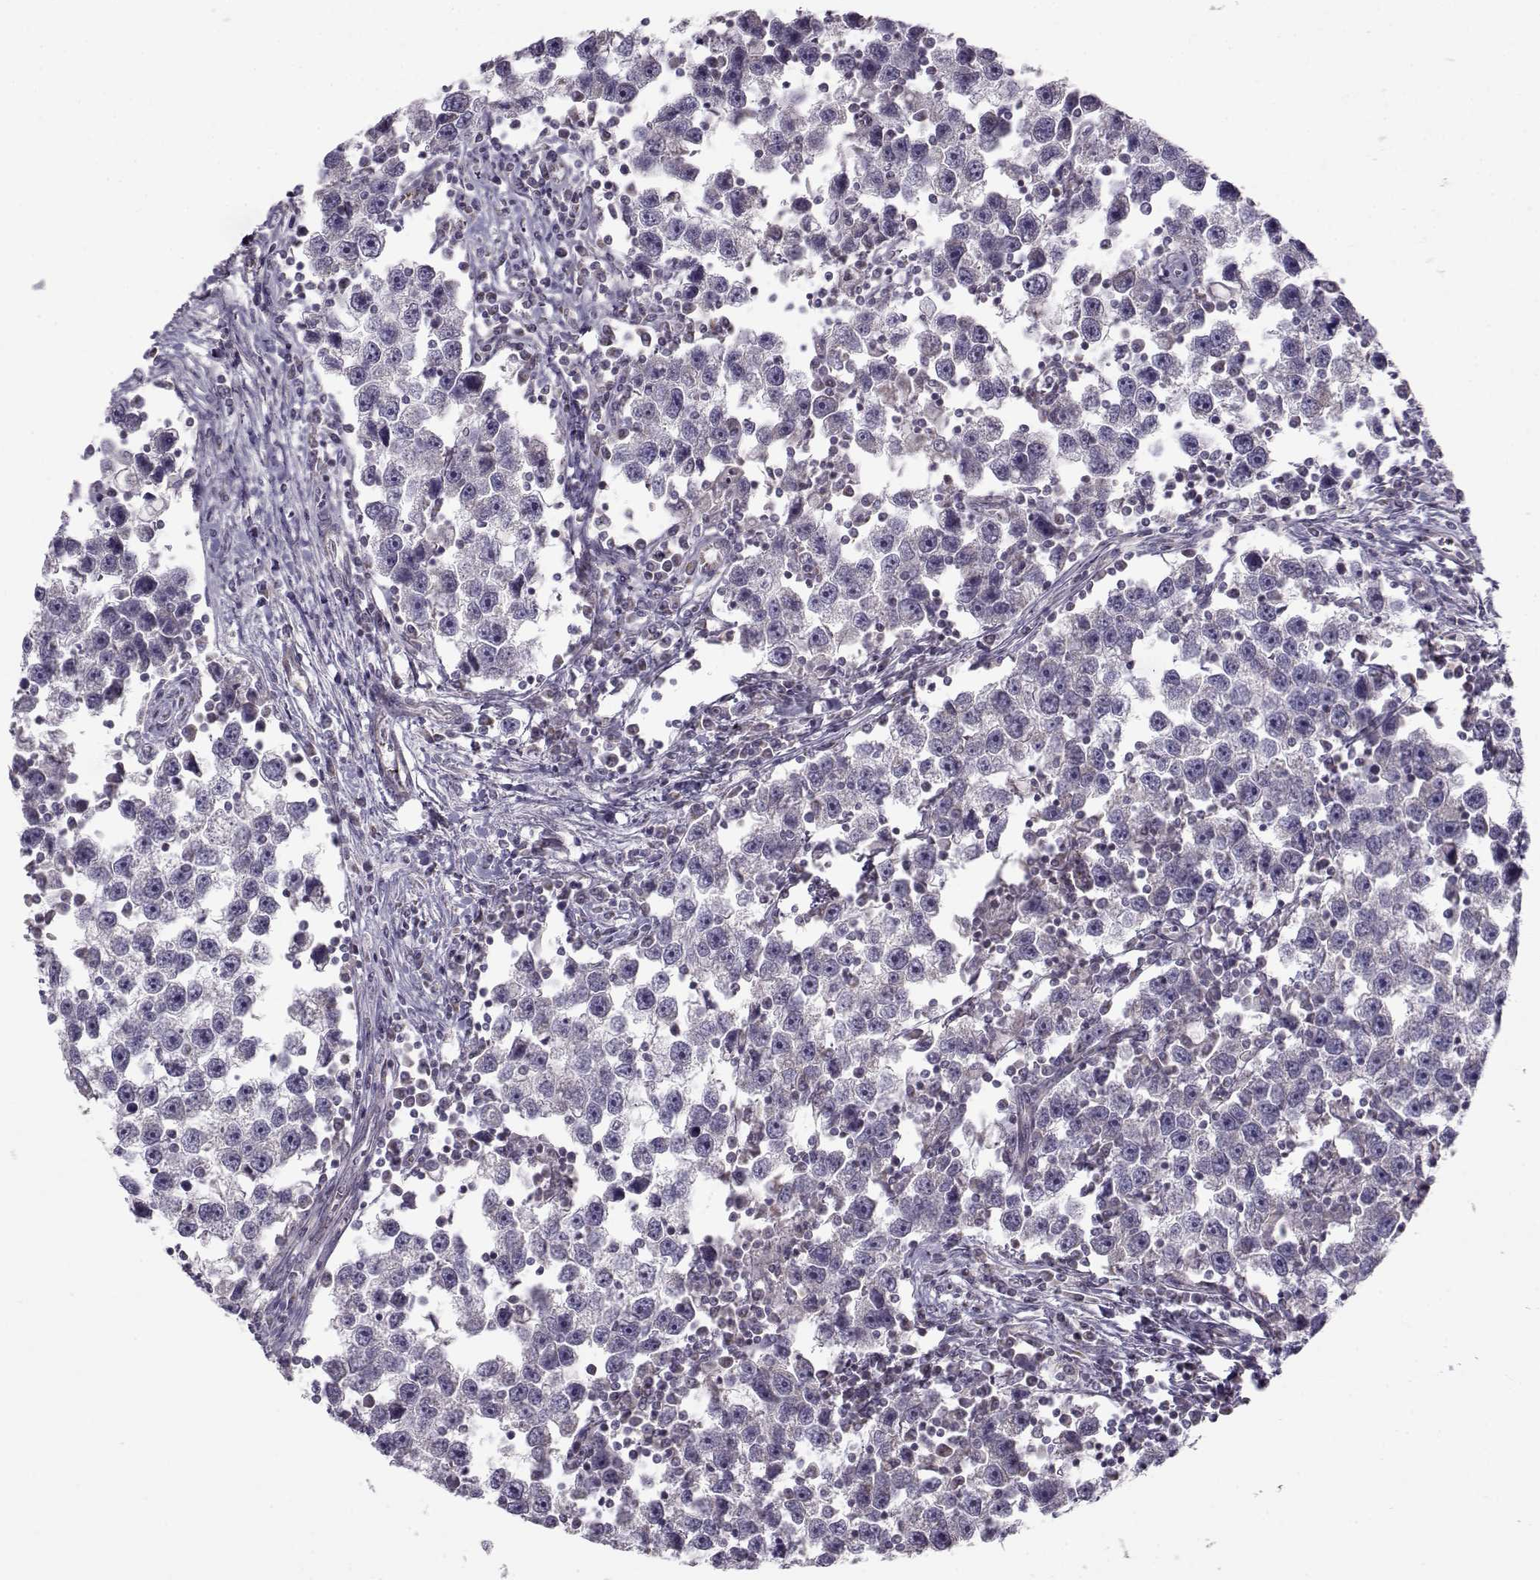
{"staining": {"intensity": "negative", "quantity": "none", "location": "none"}, "tissue": "testis cancer", "cell_type": "Tumor cells", "image_type": "cancer", "snomed": [{"axis": "morphology", "description": "Seminoma, NOS"}, {"axis": "topography", "description": "Testis"}], "caption": "Tumor cells show no significant protein staining in seminoma (testis). (Brightfield microscopy of DAB (3,3'-diaminobenzidine) immunohistochemistry (IHC) at high magnification).", "gene": "KLF17", "patient": {"sex": "male", "age": 30}}